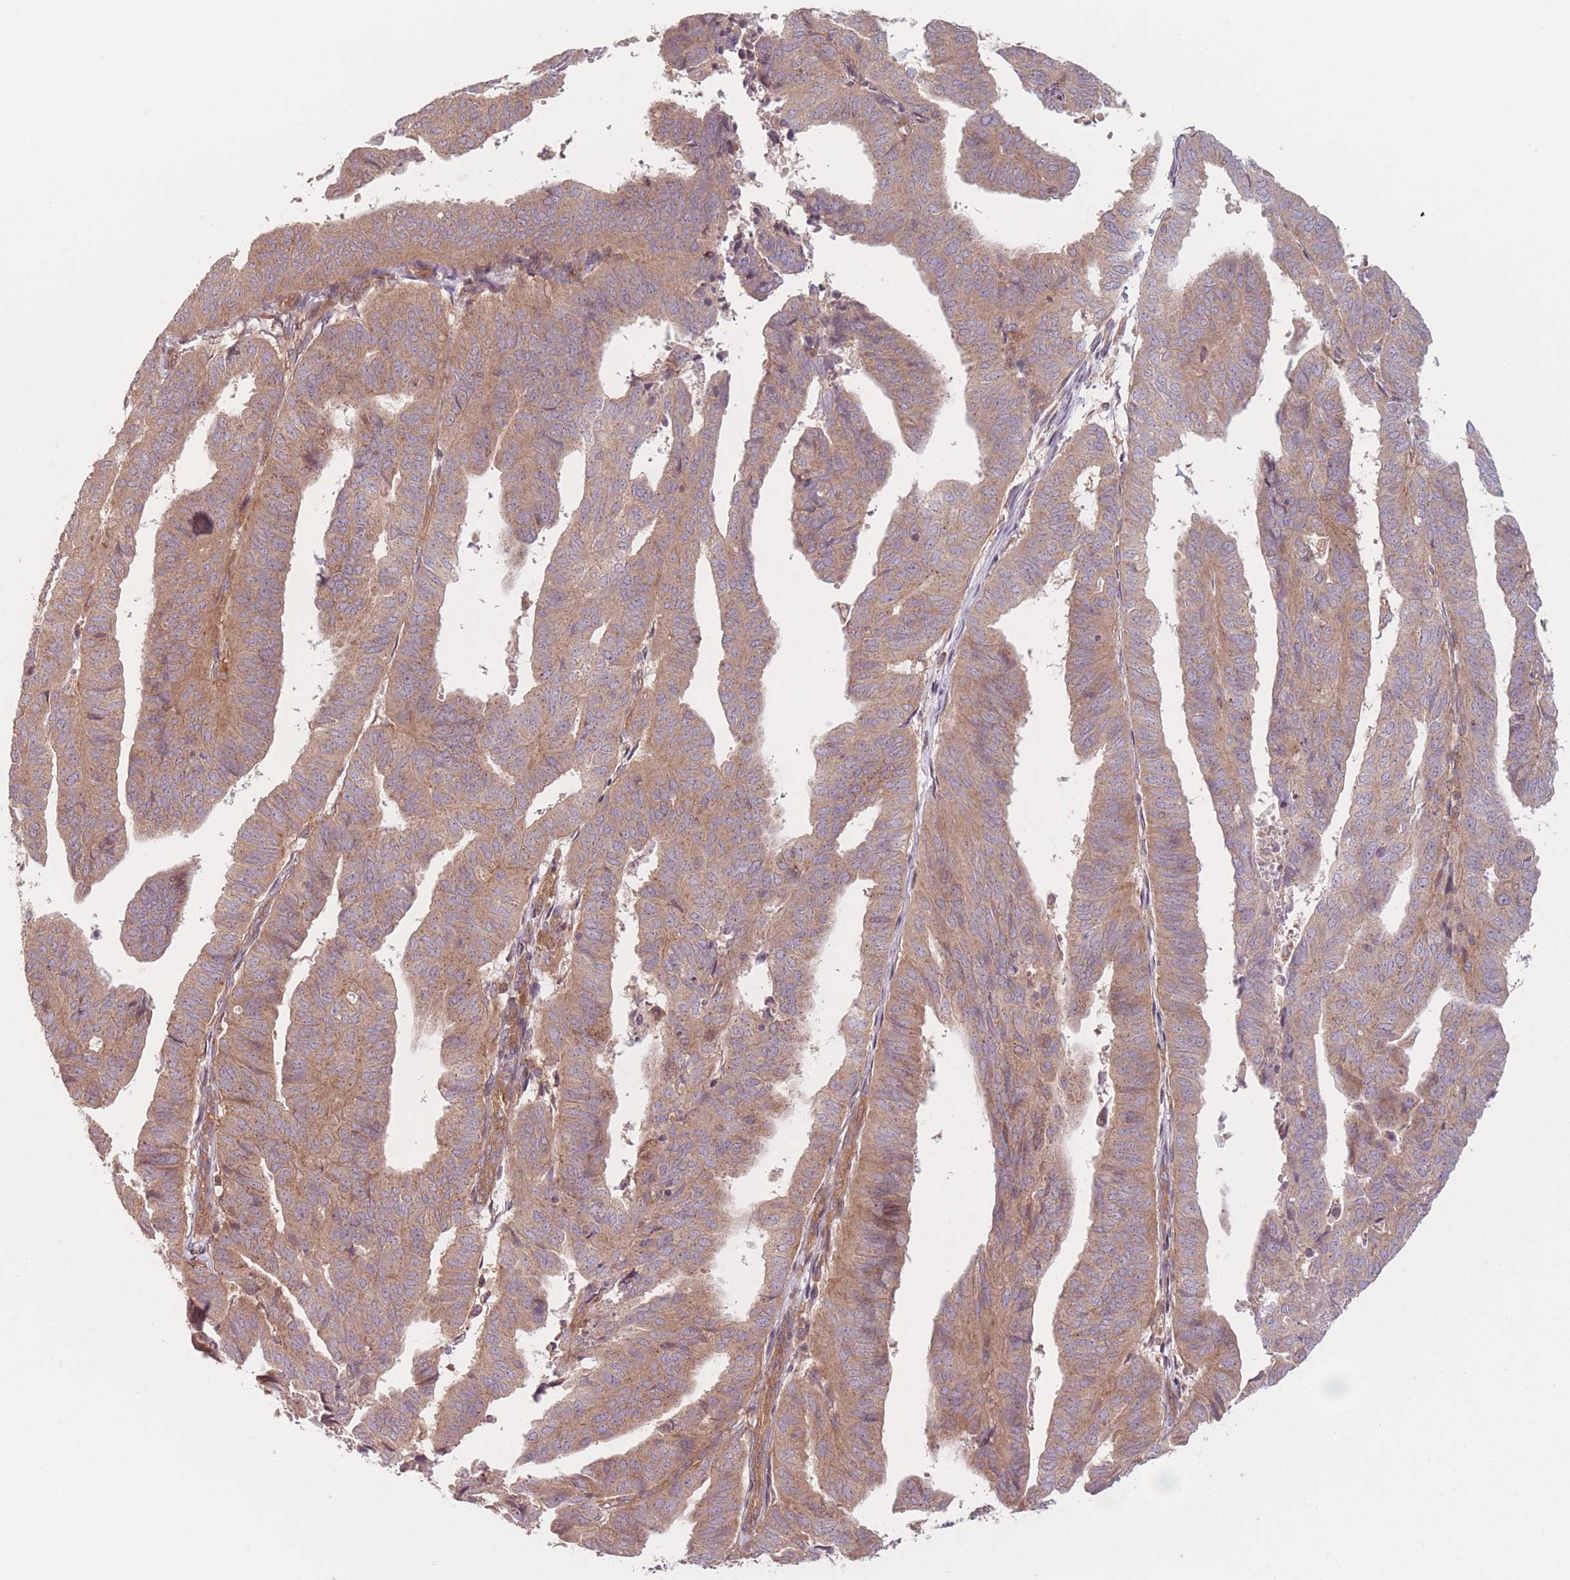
{"staining": {"intensity": "moderate", "quantity": ">75%", "location": "cytoplasmic/membranous"}, "tissue": "endometrial cancer", "cell_type": "Tumor cells", "image_type": "cancer", "snomed": [{"axis": "morphology", "description": "Adenocarcinoma, NOS"}, {"axis": "topography", "description": "Uterus"}], "caption": "Immunohistochemical staining of human endometrial cancer exhibits medium levels of moderate cytoplasmic/membranous protein positivity in approximately >75% of tumor cells.", "gene": "WASHC2A", "patient": {"sex": "female", "age": 77}}